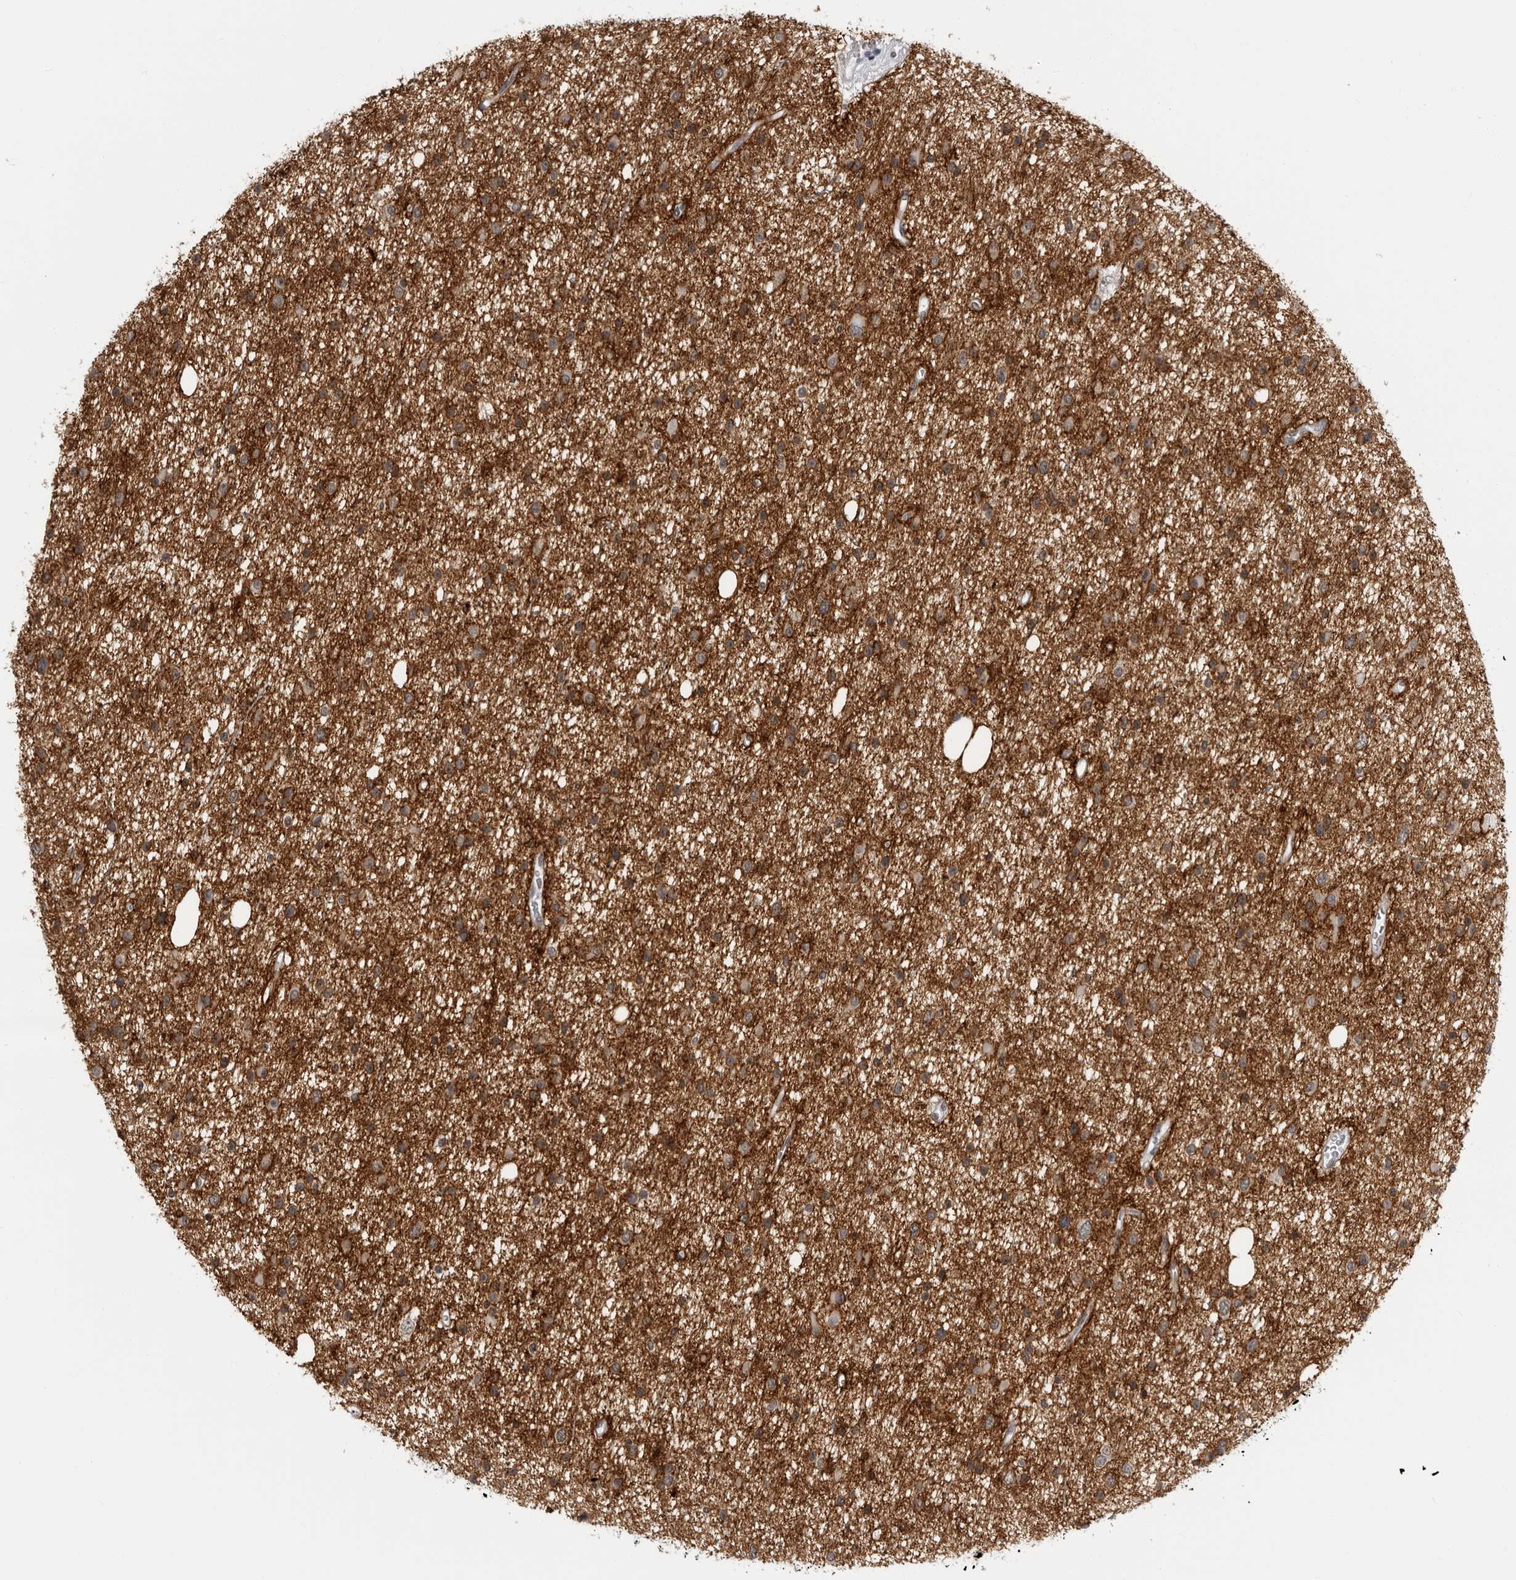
{"staining": {"intensity": "strong", "quantity": ">75%", "location": "cytoplasmic/membranous"}, "tissue": "glioma", "cell_type": "Tumor cells", "image_type": "cancer", "snomed": [{"axis": "morphology", "description": "Glioma, malignant, Low grade"}, {"axis": "topography", "description": "Cerebral cortex"}], "caption": "Tumor cells display high levels of strong cytoplasmic/membranous staining in about >75% of cells in human glioma. (DAB IHC, brown staining for protein, blue staining for nuclei).", "gene": "HEPACAM", "patient": {"sex": "female", "age": 39}}